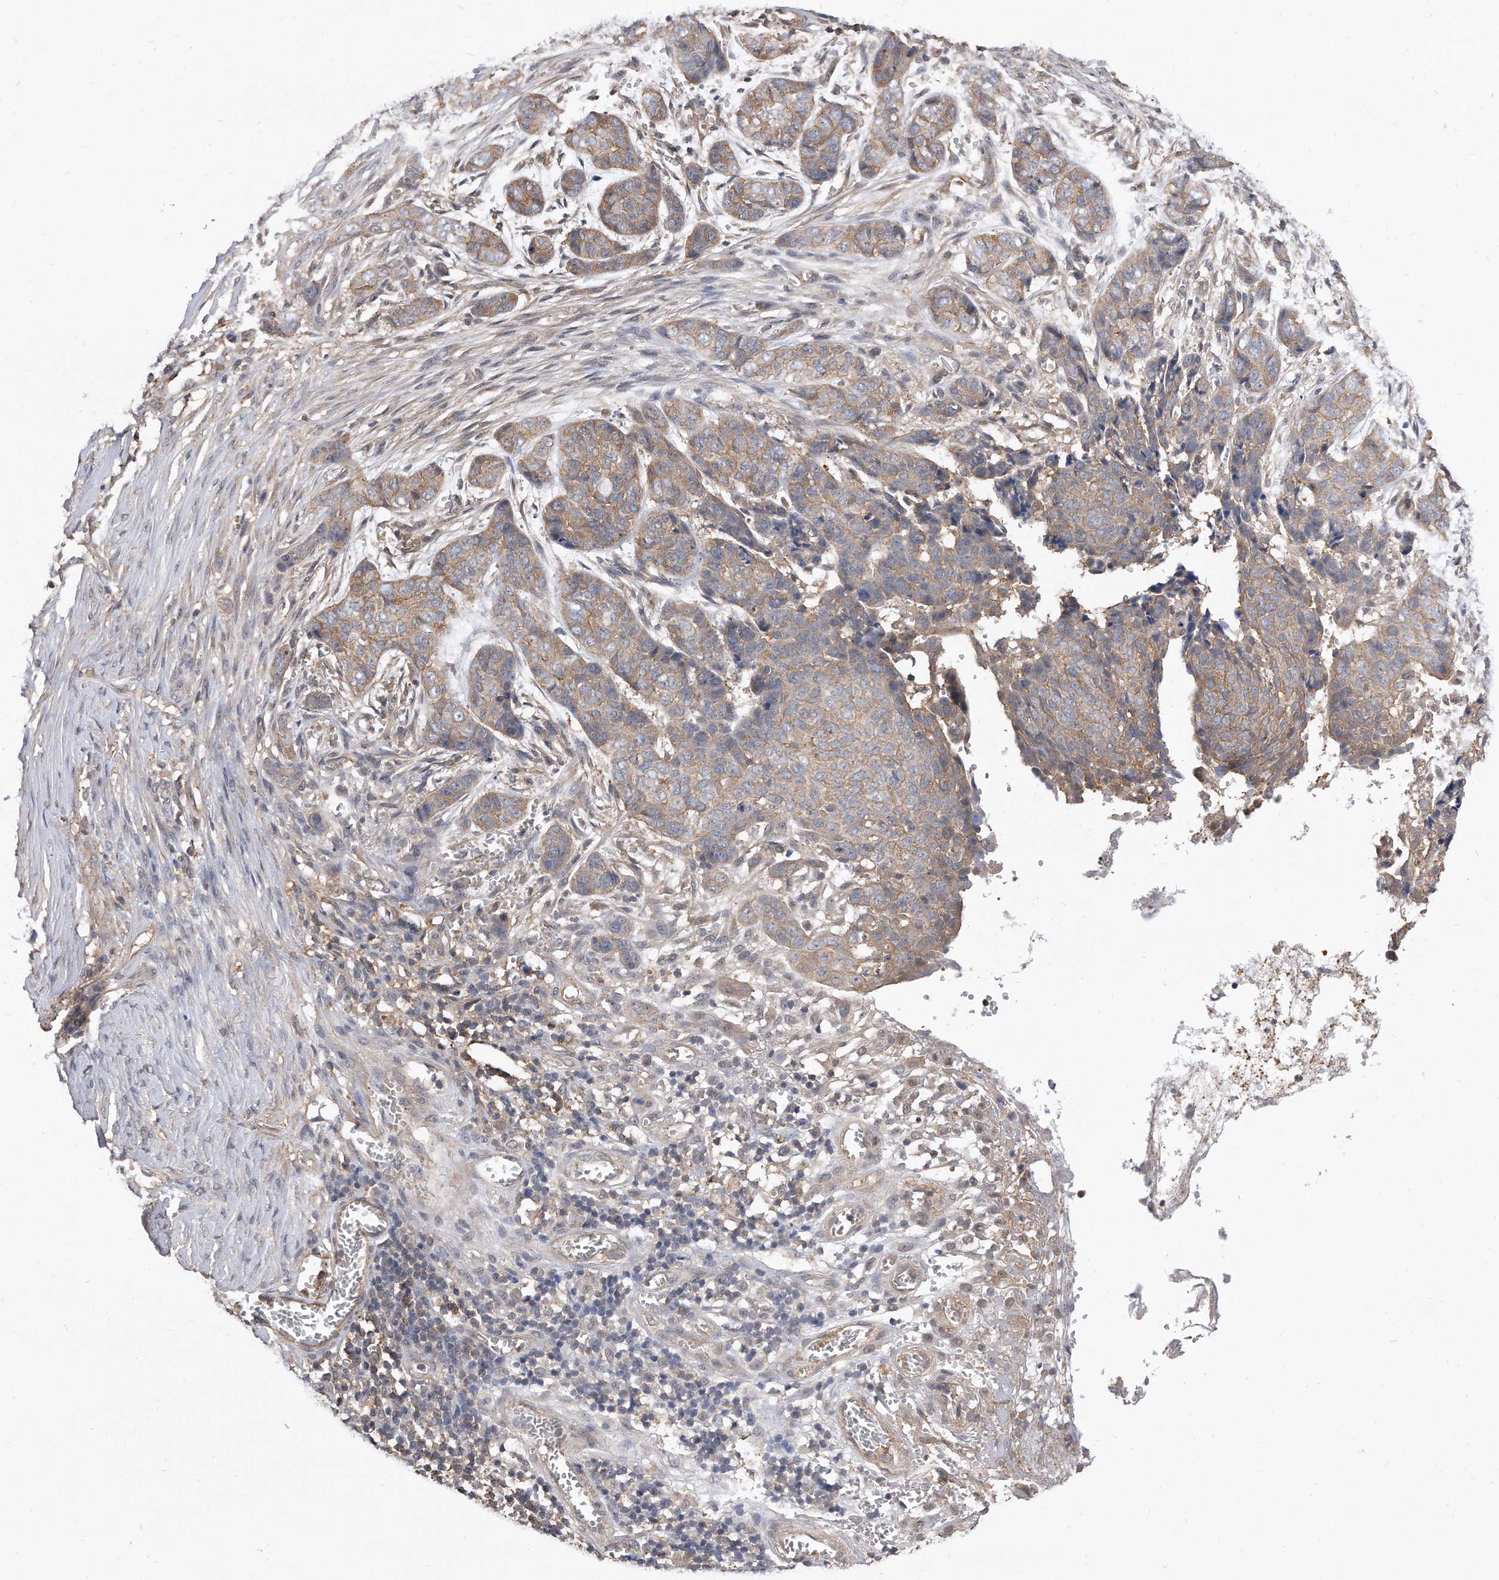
{"staining": {"intensity": "weak", "quantity": ">75%", "location": "cytoplasmic/membranous"}, "tissue": "skin cancer", "cell_type": "Tumor cells", "image_type": "cancer", "snomed": [{"axis": "morphology", "description": "Basal cell carcinoma"}, {"axis": "topography", "description": "Skin"}], "caption": "An immunohistochemistry histopathology image of neoplastic tissue is shown. Protein staining in brown labels weak cytoplasmic/membranous positivity in basal cell carcinoma (skin) within tumor cells.", "gene": "TCP1", "patient": {"sex": "female", "age": 64}}